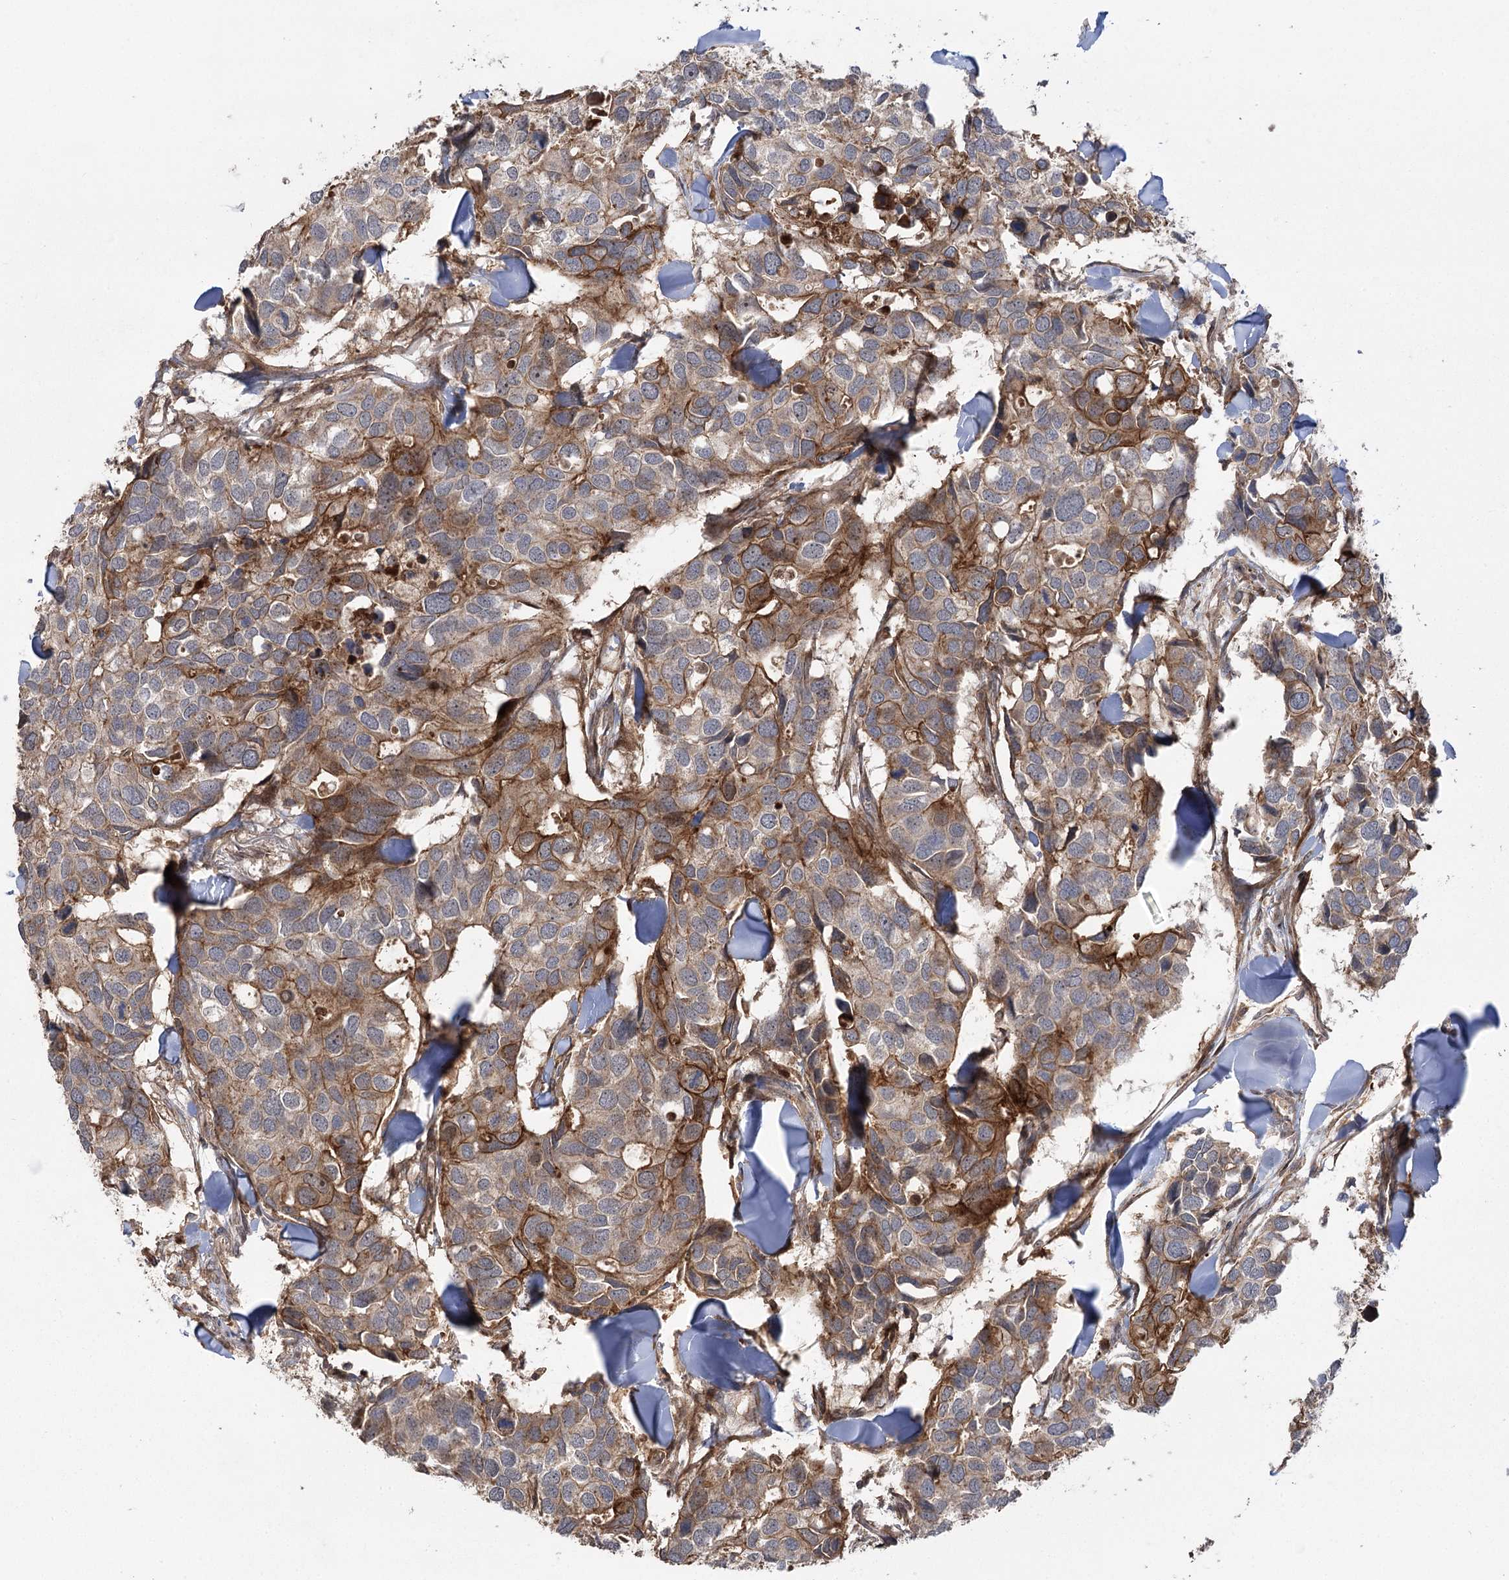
{"staining": {"intensity": "moderate", "quantity": "25%-75%", "location": "cytoplasmic/membranous"}, "tissue": "breast cancer", "cell_type": "Tumor cells", "image_type": "cancer", "snomed": [{"axis": "morphology", "description": "Duct carcinoma"}, {"axis": "topography", "description": "Breast"}], "caption": "Moderate cytoplasmic/membranous protein staining is identified in approximately 25%-75% of tumor cells in breast cancer (intraductal carcinoma). (DAB IHC, brown staining for protein, blue staining for nuclei).", "gene": "KCNN2", "patient": {"sex": "female", "age": 83}}